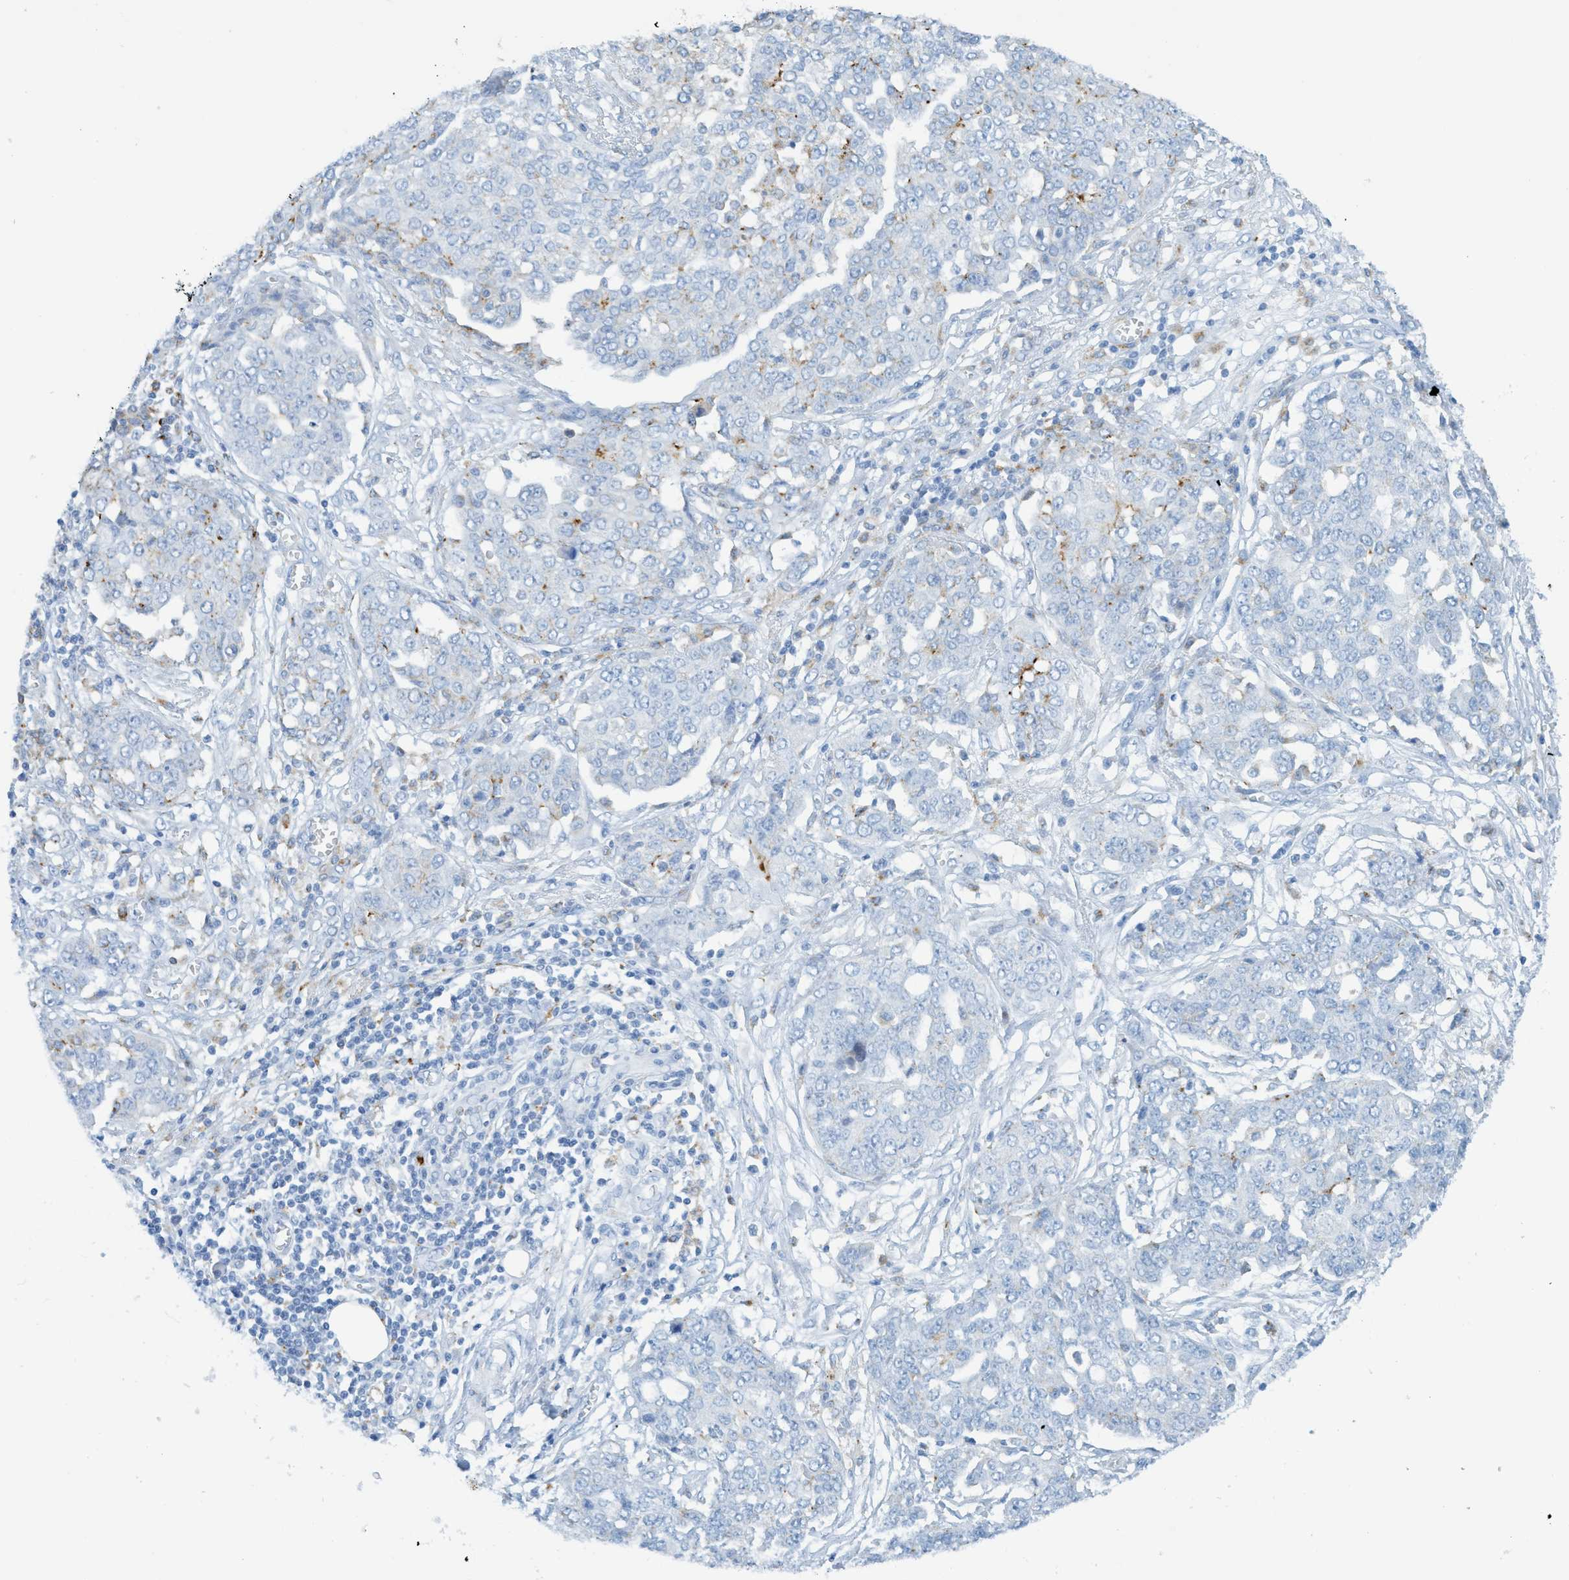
{"staining": {"intensity": "negative", "quantity": "none", "location": "none"}, "tissue": "ovarian cancer", "cell_type": "Tumor cells", "image_type": "cancer", "snomed": [{"axis": "morphology", "description": "Cystadenocarcinoma, serous, NOS"}, {"axis": "topography", "description": "Soft tissue"}, {"axis": "topography", "description": "Ovary"}], "caption": "IHC photomicrograph of neoplastic tissue: ovarian cancer stained with DAB (3,3'-diaminobenzidine) exhibits no significant protein staining in tumor cells.", "gene": "C21orf62", "patient": {"sex": "female", "age": 57}}